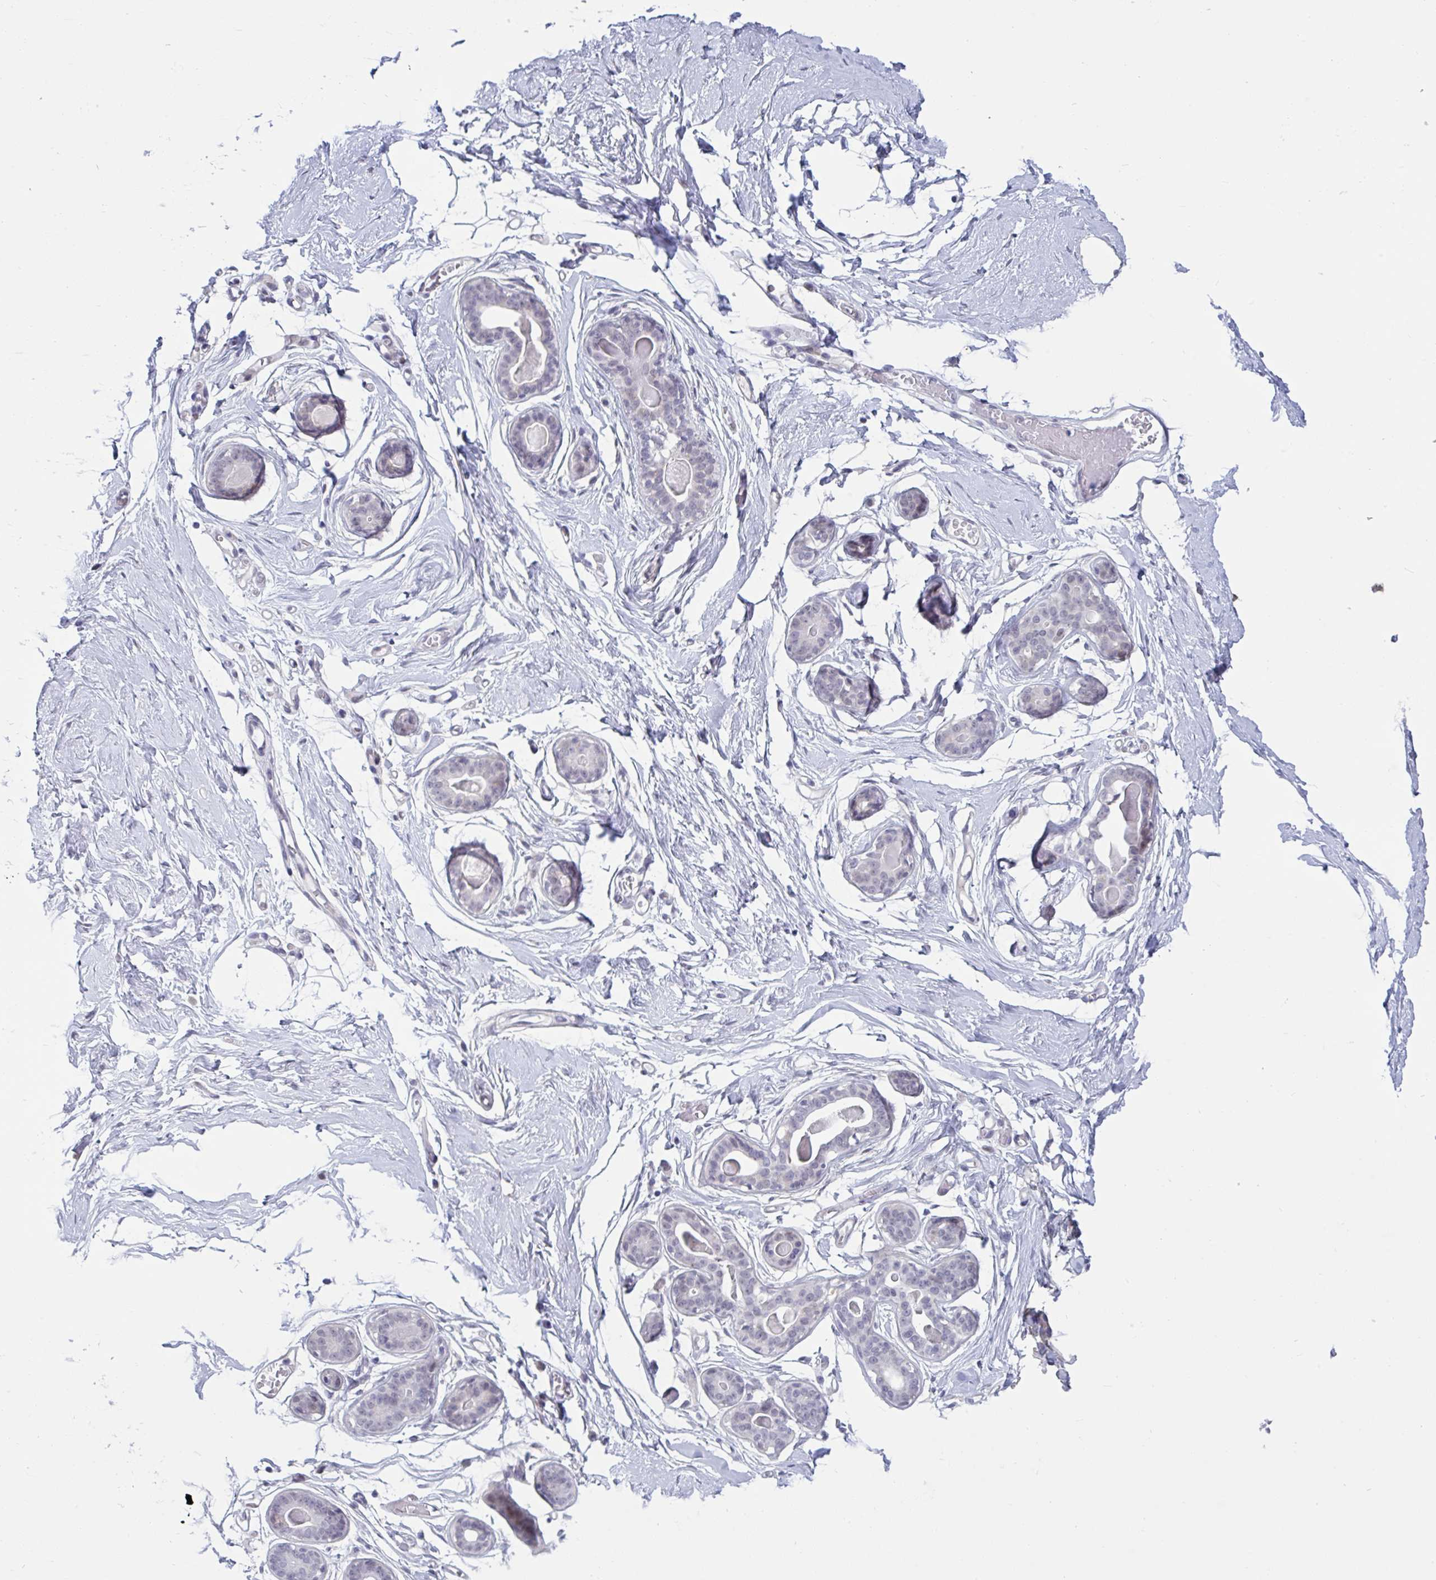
{"staining": {"intensity": "negative", "quantity": "none", "location": "none"}, "tissue": "breast", "cell_type": "Adipocytes", "image_type": "normal", "snomed": [{"axis": "morphology", "description": "Normal tissue, NOS"}, {"axis": "topography", "description": "Breast"}], "caption": "A high-resolution image shows immunohistochemistry staining of normal breast, which exhibits no significant positivity in adipocytes.", "gene": "TCEAL8", "patient": {"sex": "female", "age": 45}}